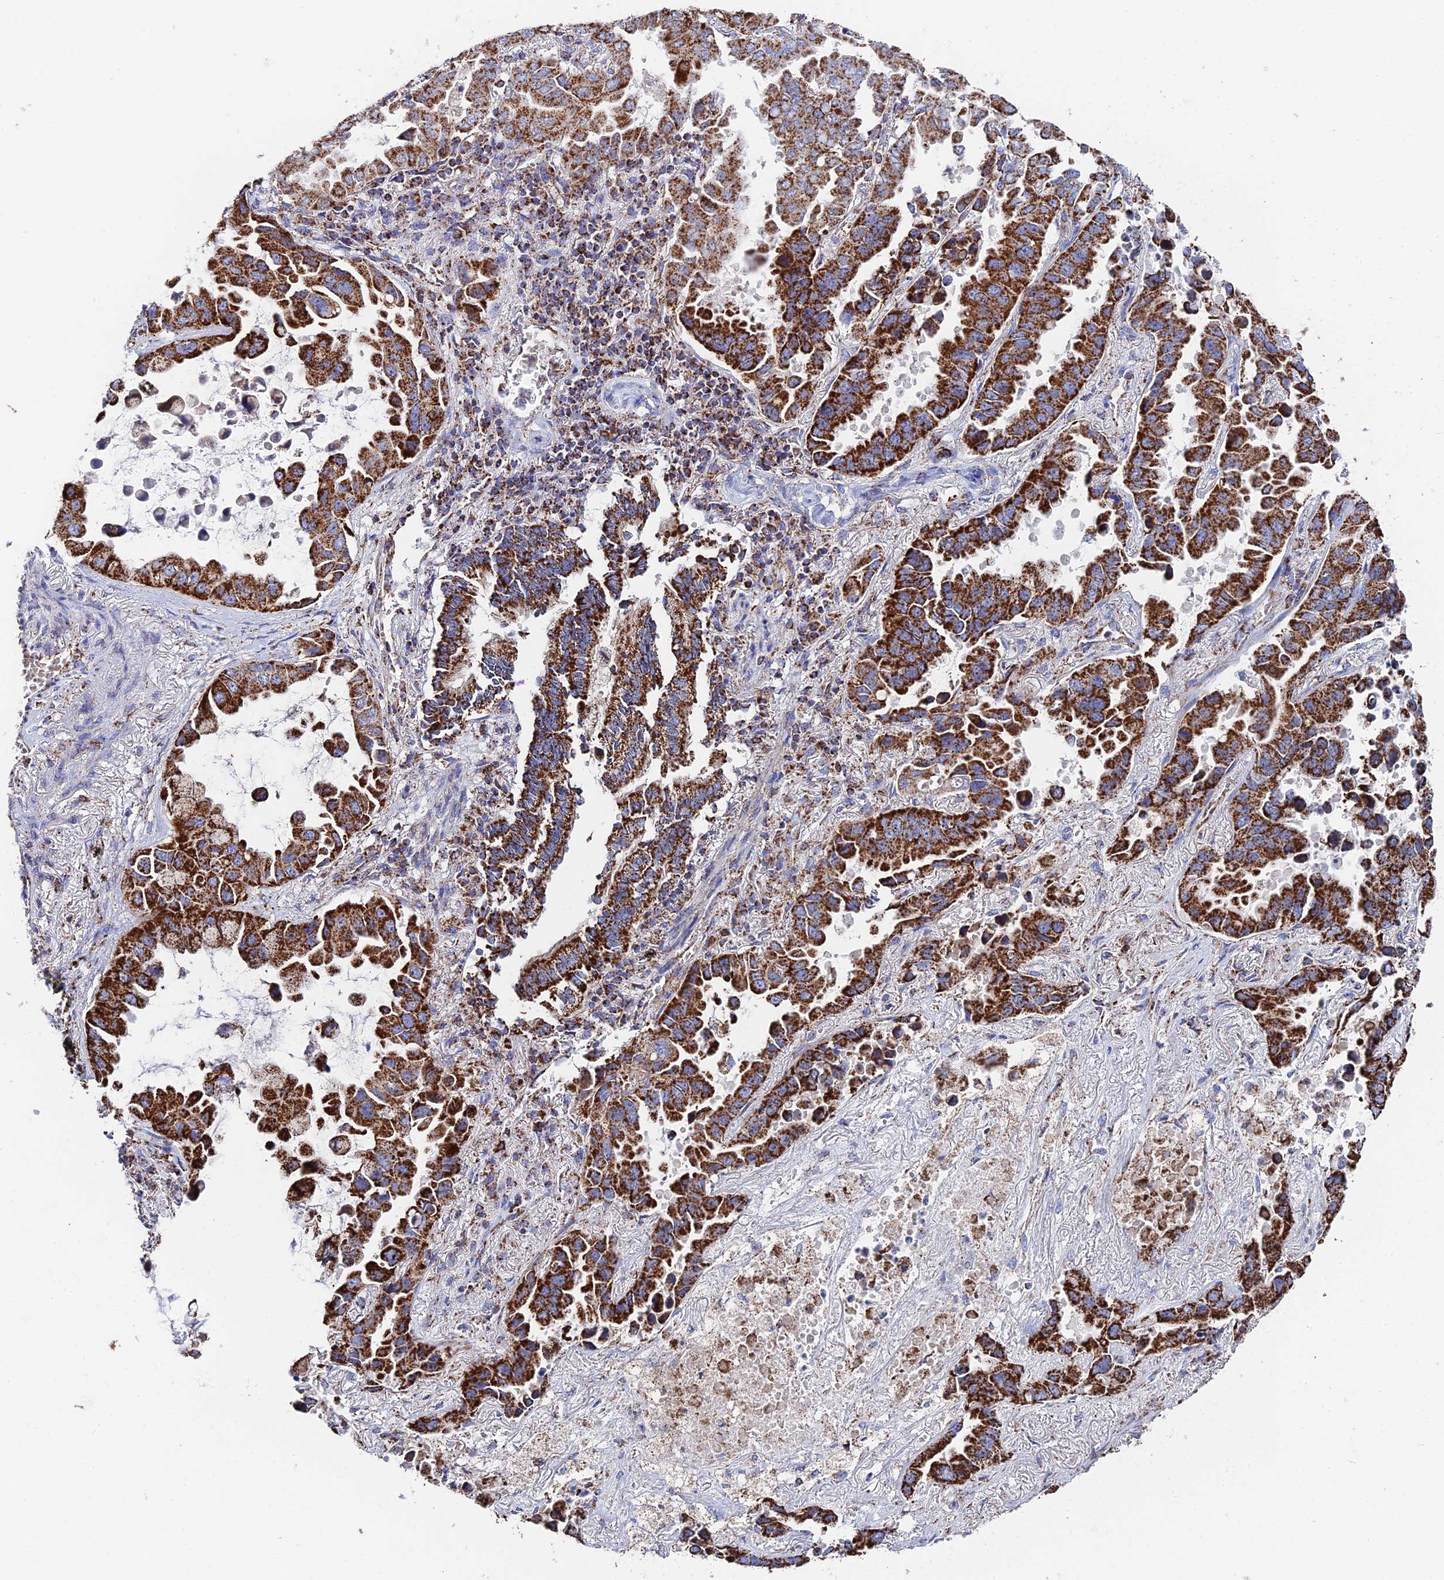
{"staining": {"intensity": "strong", "quantity": ">75%", "location": "cytoplasmic/membranous"}, "tissue": "lung cancer", "cell_type": "Tumor cells", "image_type": "cancer", "snomed": [{"axis": "morphology", "description": "Adenocarcinoma, NOS"}, {"axis": "topography", "description": "Lung"}], "caption": "Human lung cancer (adenocarcinoma) stained with a brown dye shows strong cytoplasmic/membranous positive positivity in approximately >75% of tumor cells.", "gene": "HAUS8", "patient": {"sex": "male", "age": 64}}